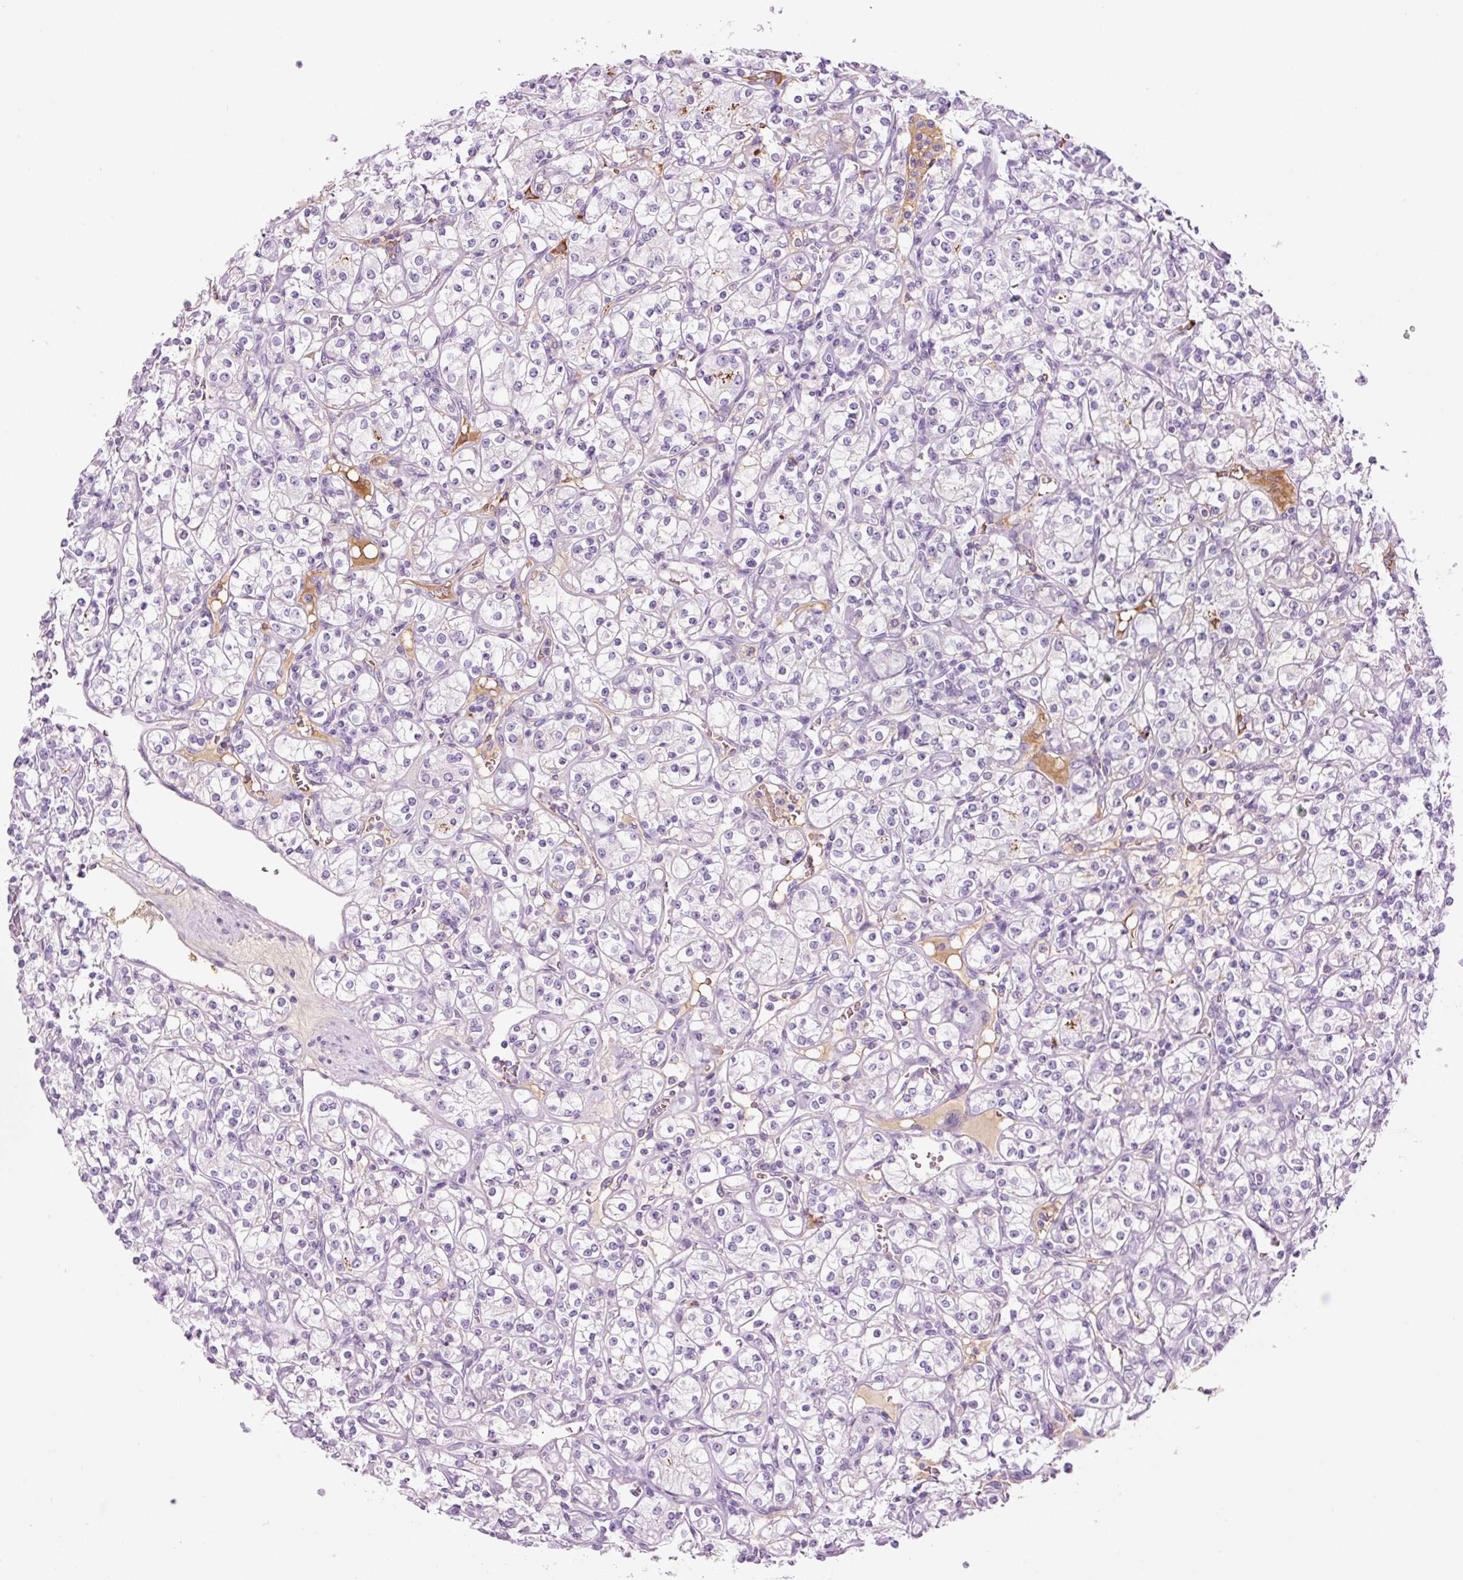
{"staining": {"intensity": "negative", "quantity": "none", "location": "none"}, "tissue": "renal cancer", "cell_type": "Tumor cells", "image_type": "cancer", "snomed": [{"axis": "morphology", "description": "Adenocarcinoma, NOS"}, {"axis": "topography", "description": "Kidney"}], "caption": "Tumor cells show no significant protein positivity in renal cancer.", "gene": "KLF1", "patient": {"sex": "male", "age": 77}}